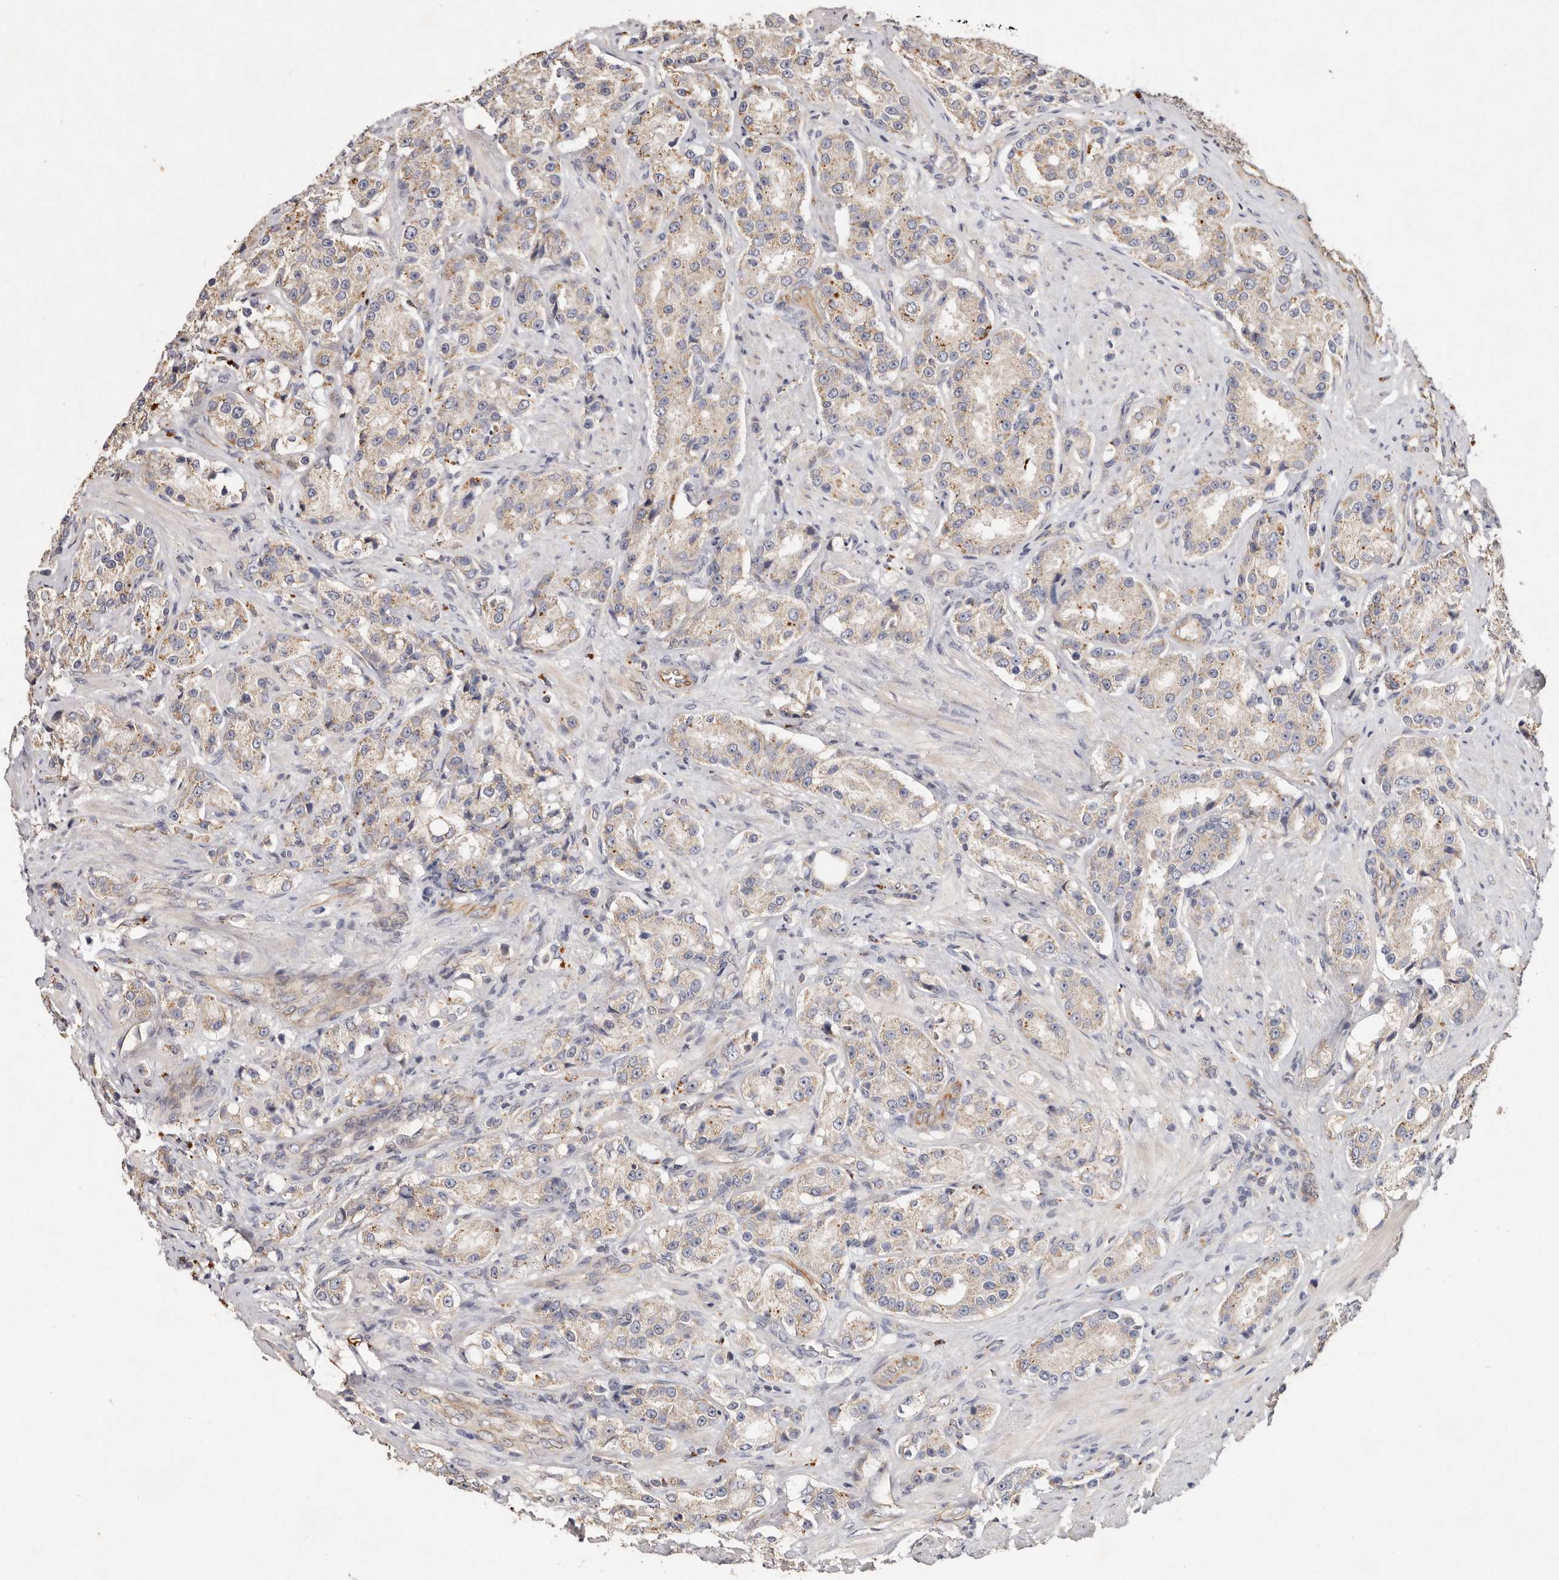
{"staining": {"intensity": "weak", "quantity": "25%-75%", "location": "cytoplasmic/membranous"}, "tissue": "prostate cancer", "cell_type": "Tumor cells", "image_type": "cancer", "snomed": [{"axis": "morphology", "description": "Adenocarcinoma, High grade"}, {"axis": "topography", "description": "Prostate"}], "caption": "There is low levels of weak cytoplasmic/membranous staining in tumor cells of adenocarcinoma (high-grade) (prostate), as demonstrated by immunohistochemical staining (brown color).", "gene": "THBS3", "patient": {"sex": "male", "age": 60}}